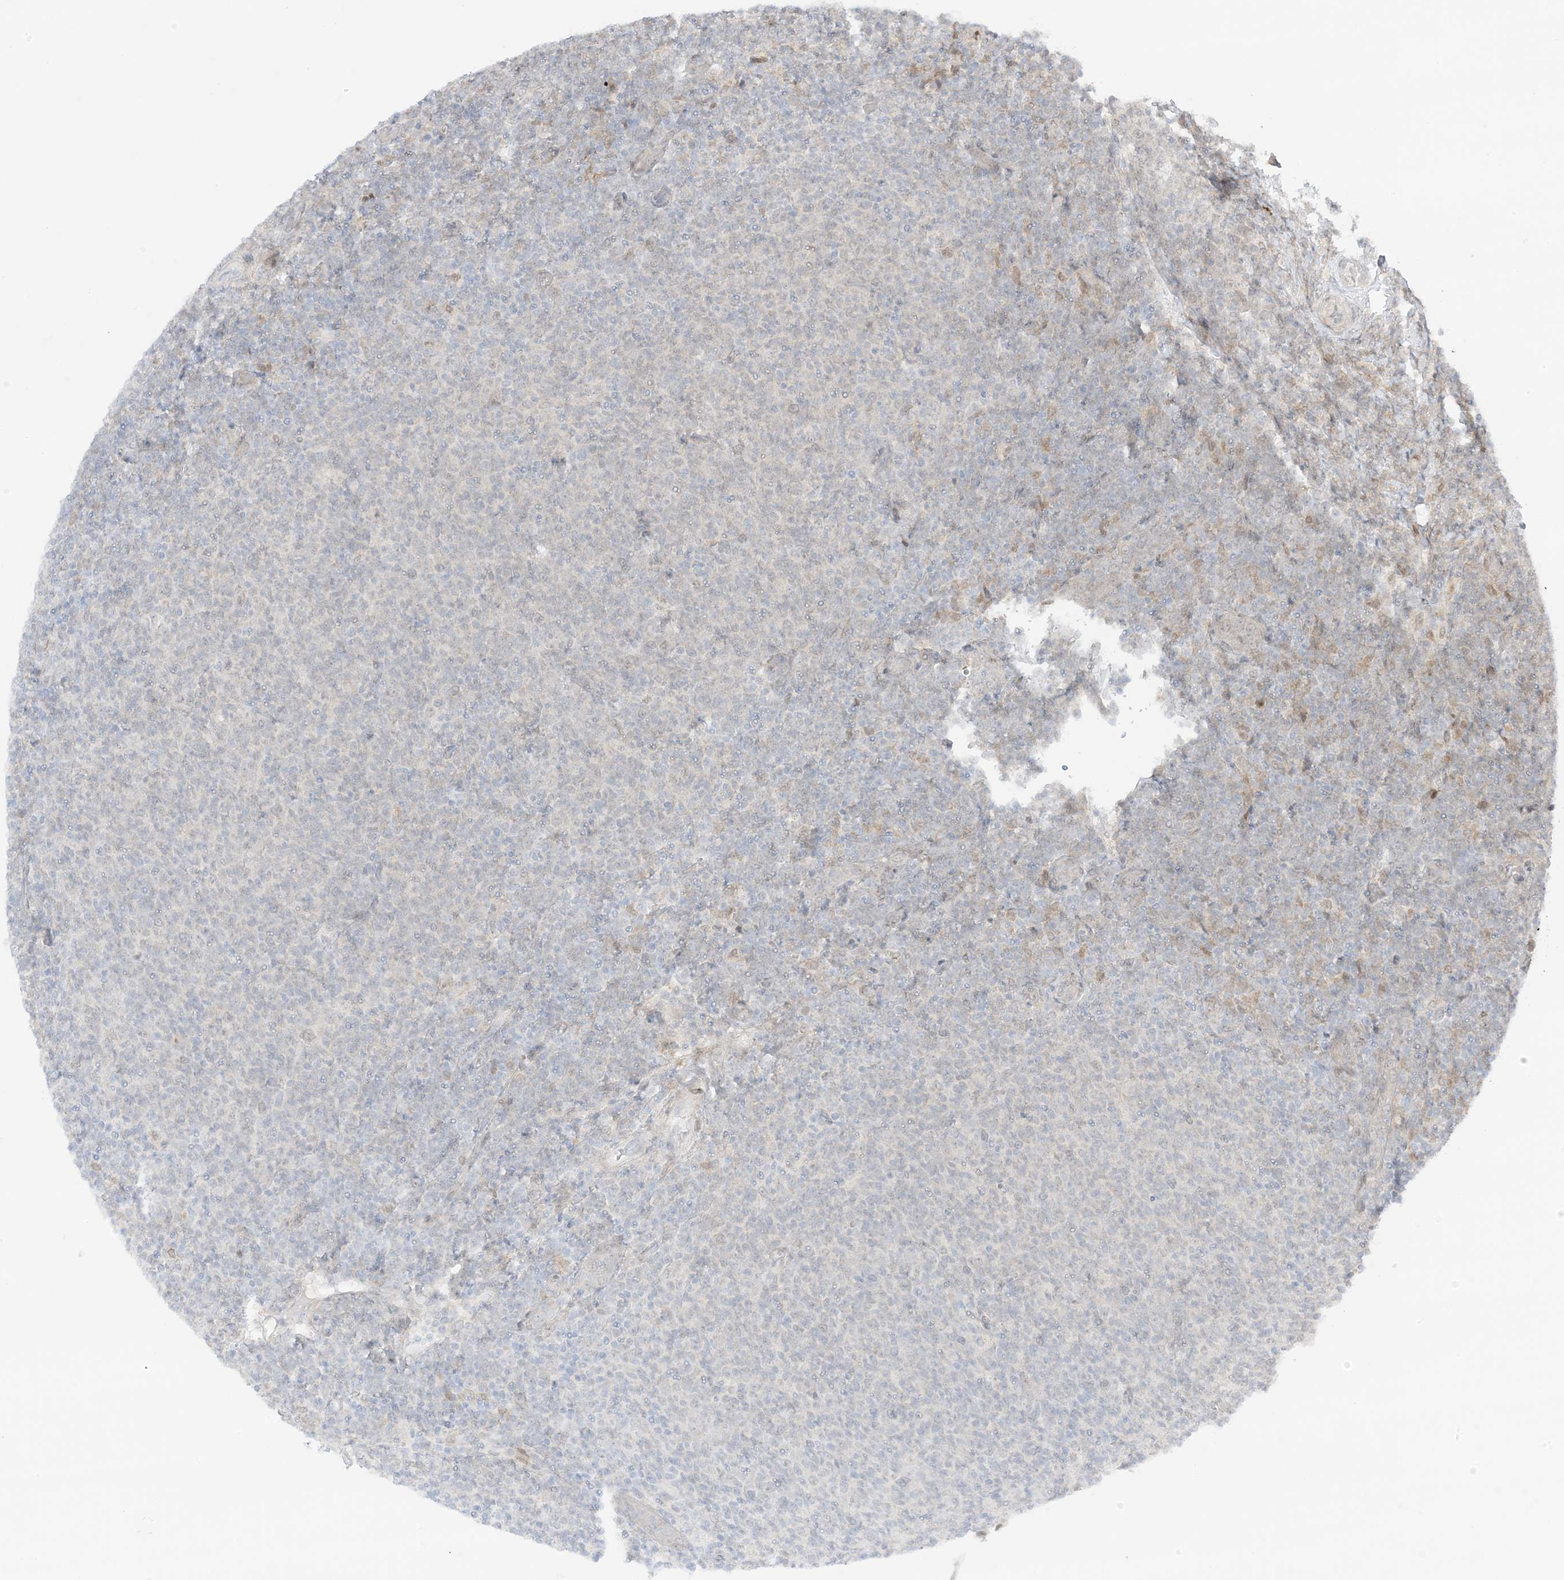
{"staining": {"intensity": "weak", "quantity": "<25%", "location": "cytoplasmic/membranous,nuclear"}, "tissue": "lymphoma", "cell_type": "Tumor cells", "image_type": "cancer", "snomed": [{"axis": "morphology", "description": "Malignant lymphoma, non-Hodgkin's type, Low grade"}, {"axis": "topography", "description": "Lymph node"}], "caption": "IHC histopathology image of neoplastic tissue: human malignant lymphoma, non-Hodgkin's type (low-grade) stained with DAB reveals no significant protein staining in tumor cells. (DAB (3,3'-diaminobenzidine) immunohistochemistry with hematoxylin counter stain).", "gene": "UBE2E2", "patient": {"sex": "male", "age": 66}}